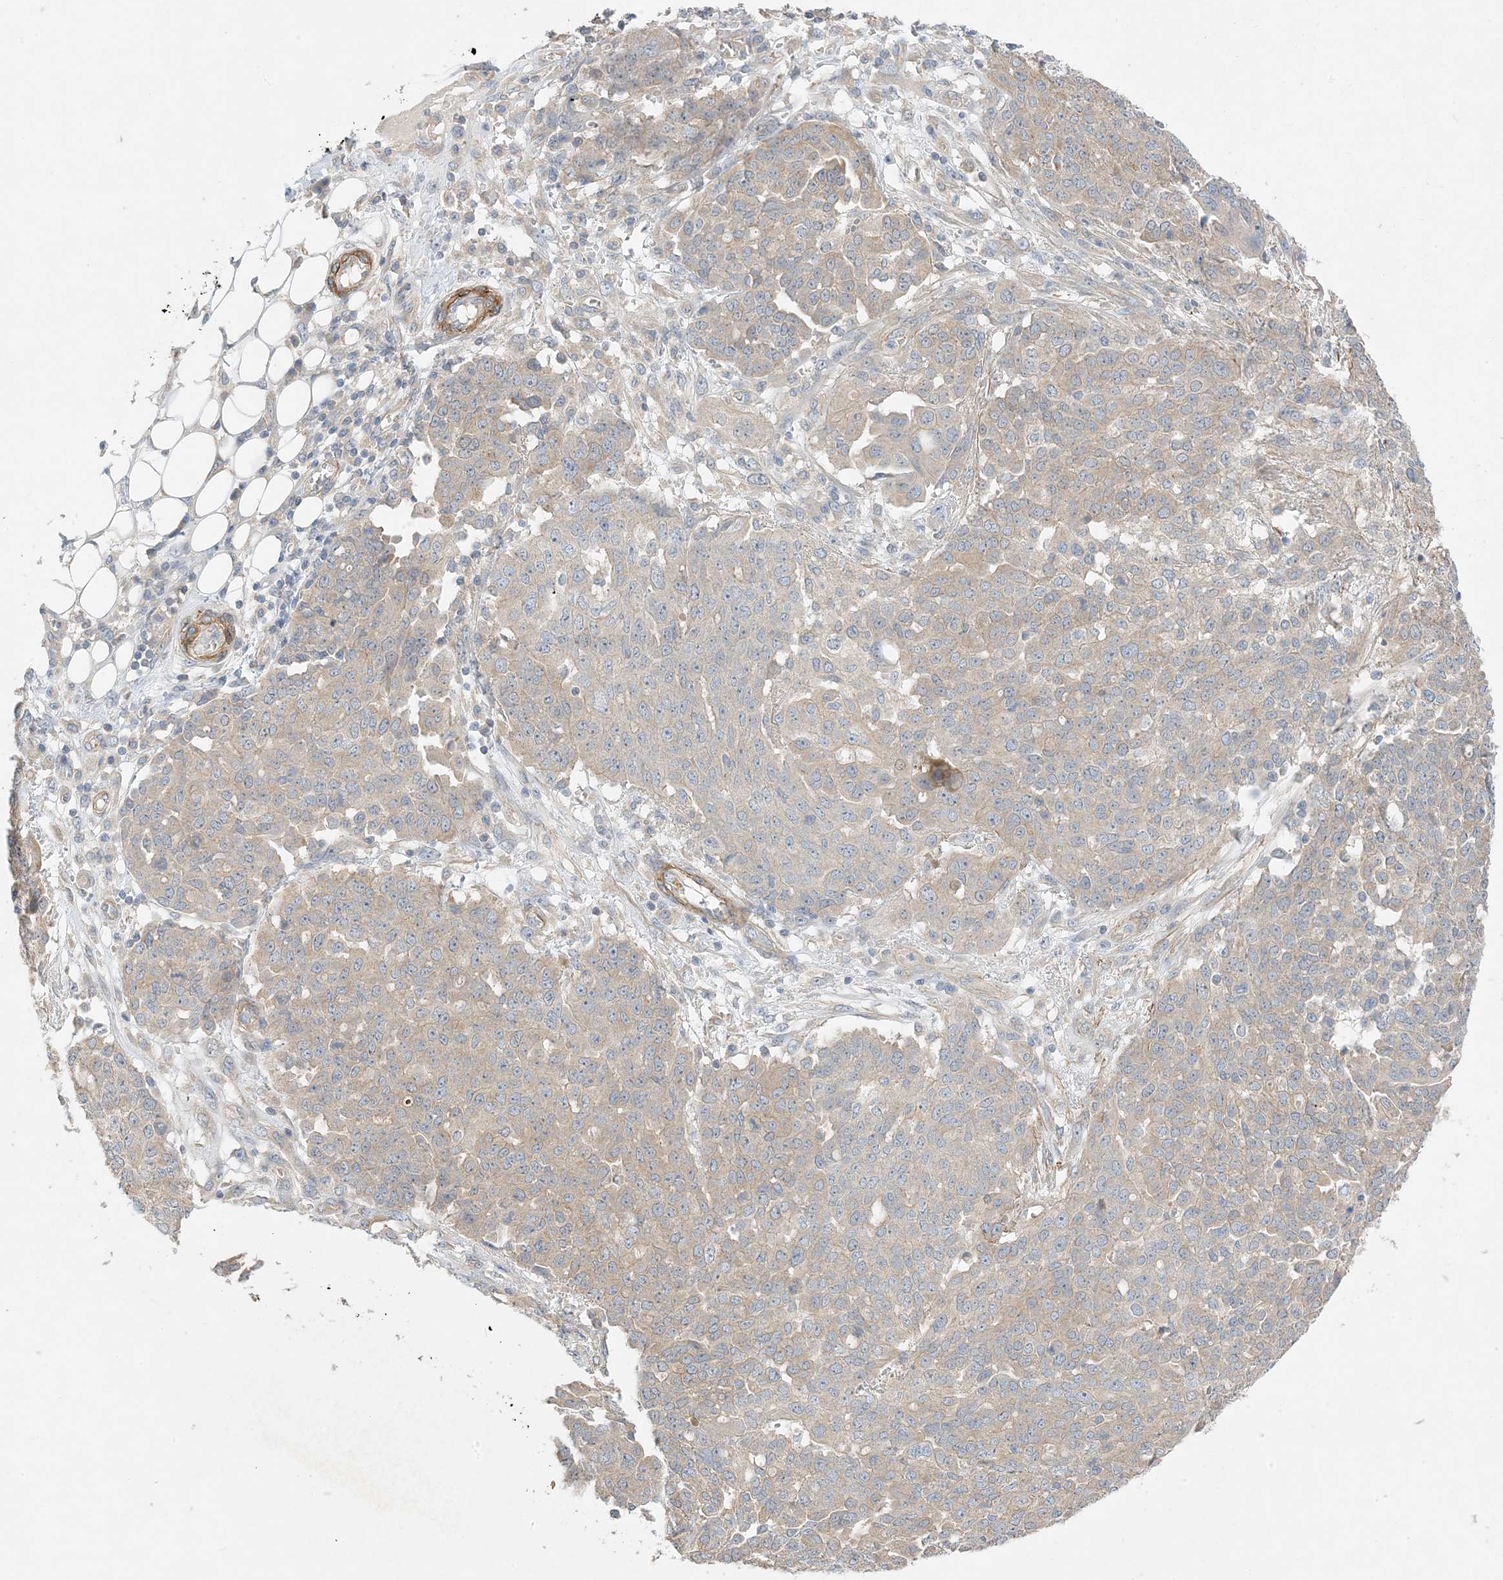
{"staining": {"intensity": "weak", "quantity": "25%-75%", "location": "cytoplasmic/membranous"}, "tissue": "ovarian cancer", "cell_type": "Tumor cells", "image_type": "cancer", "snomed": [{"axis": "morphology", "description": "Cystadenocarcinoma, serous, NOS"}, {"axis": "topography", "description": "Soft tissue"}, {"axis": "topography", "description": "Ovary"}], "caption": "Ovarian serous cystadenocarcinoma stained for a protein (brown) displays weak cytoplasmic/membranous positive staining in about 25%-75% of tumor cells.", "gene": "KIFBP", "patient": {"sex": "female", "age": 57}}